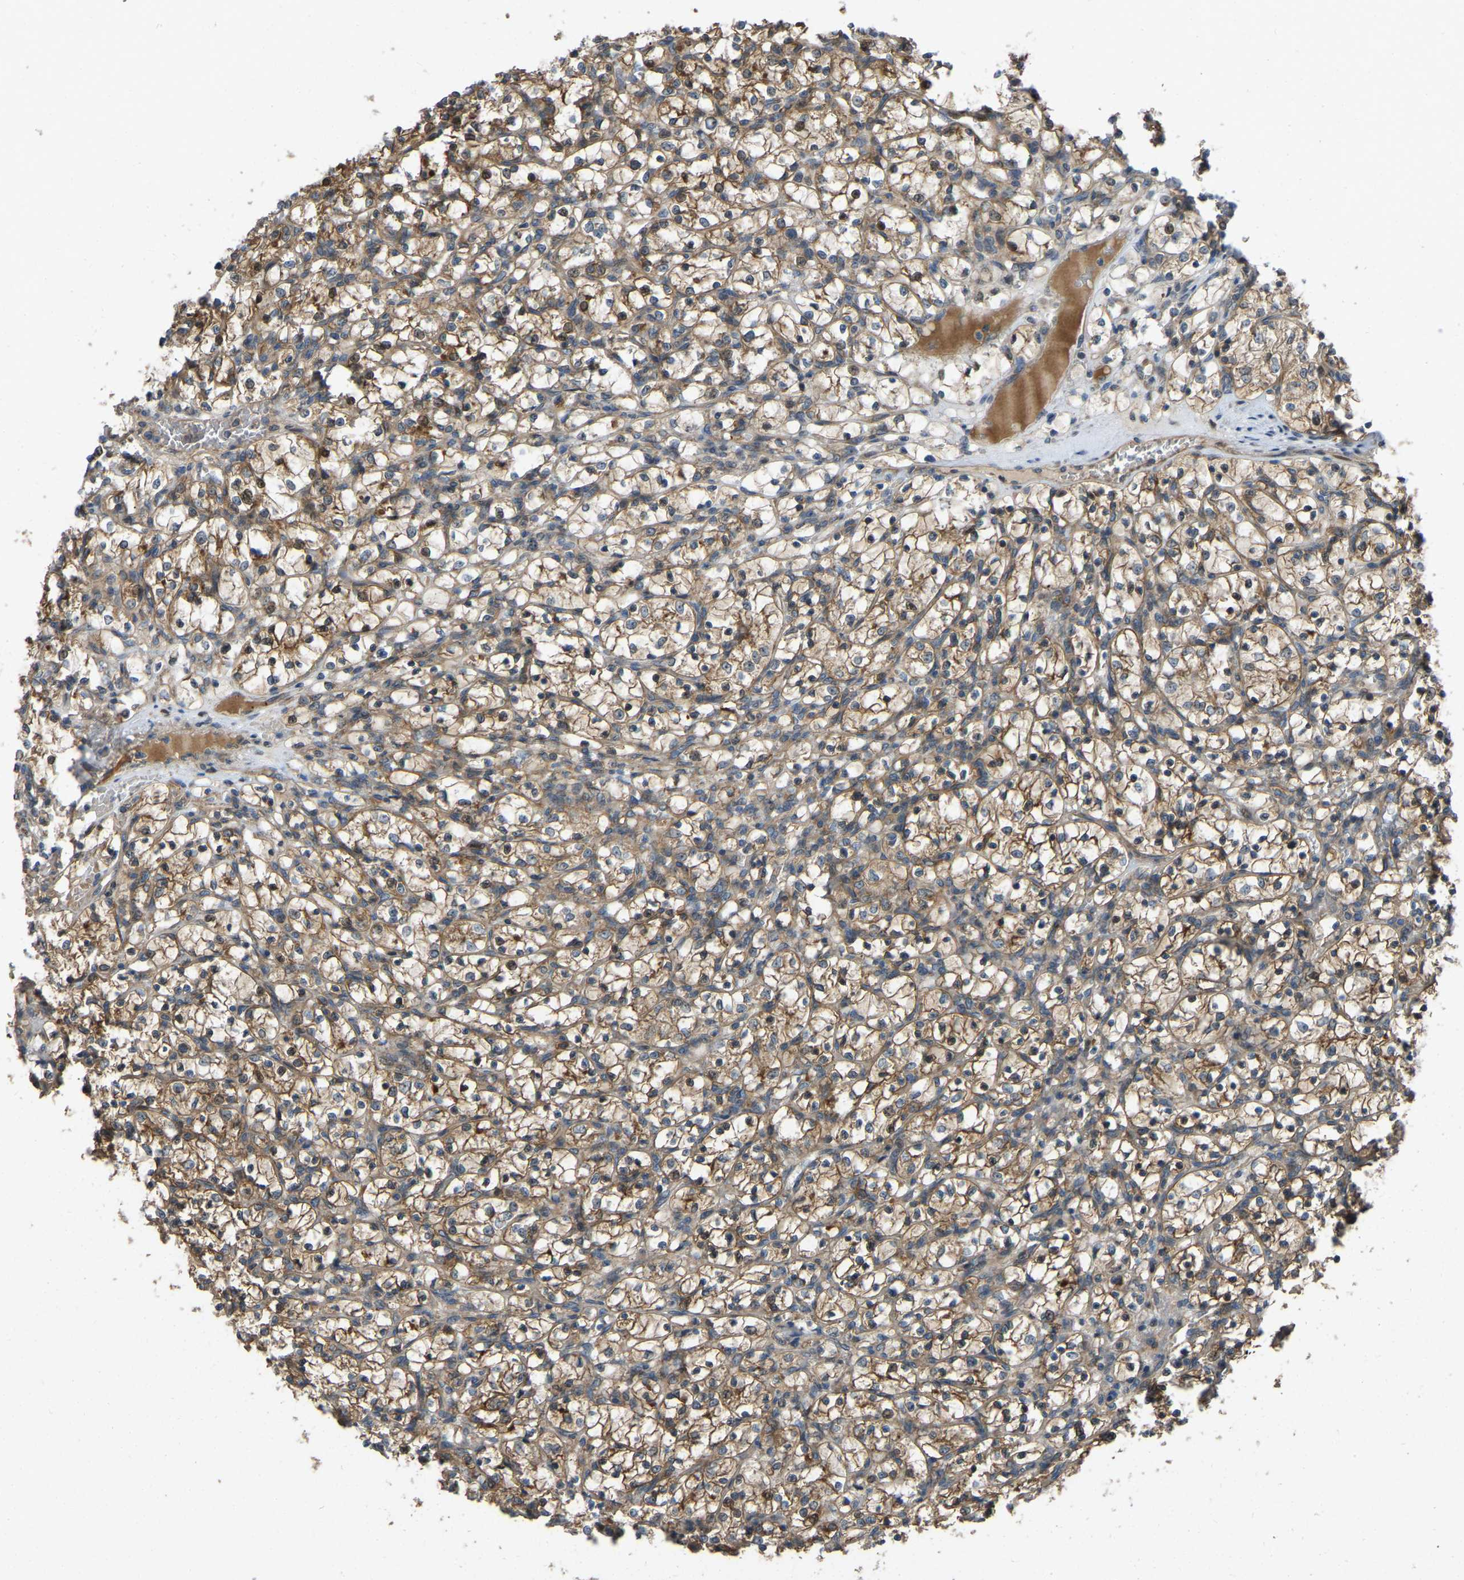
{"staining": {"intensity": "moderate", "quantity": ">75%", "location": "cytoplasmic/membranous"}, "tissue": "renal cancer", "cell_type": "Tumor cells", "image_type": "cancer", "snomed": [{"axis": "morphology", "description": "Adenocarcinoma, NOS"}, {"axis": "topography", "description": "Kidney"}], "caption": "Protein expression analysis of human renal adenocarcinoma reveals moderate cytoplasmic/membranous positivity in approximately >75% of tumor cells.", "gene": "C21orf91", "patient": {"sex": "female", "age": 69}}